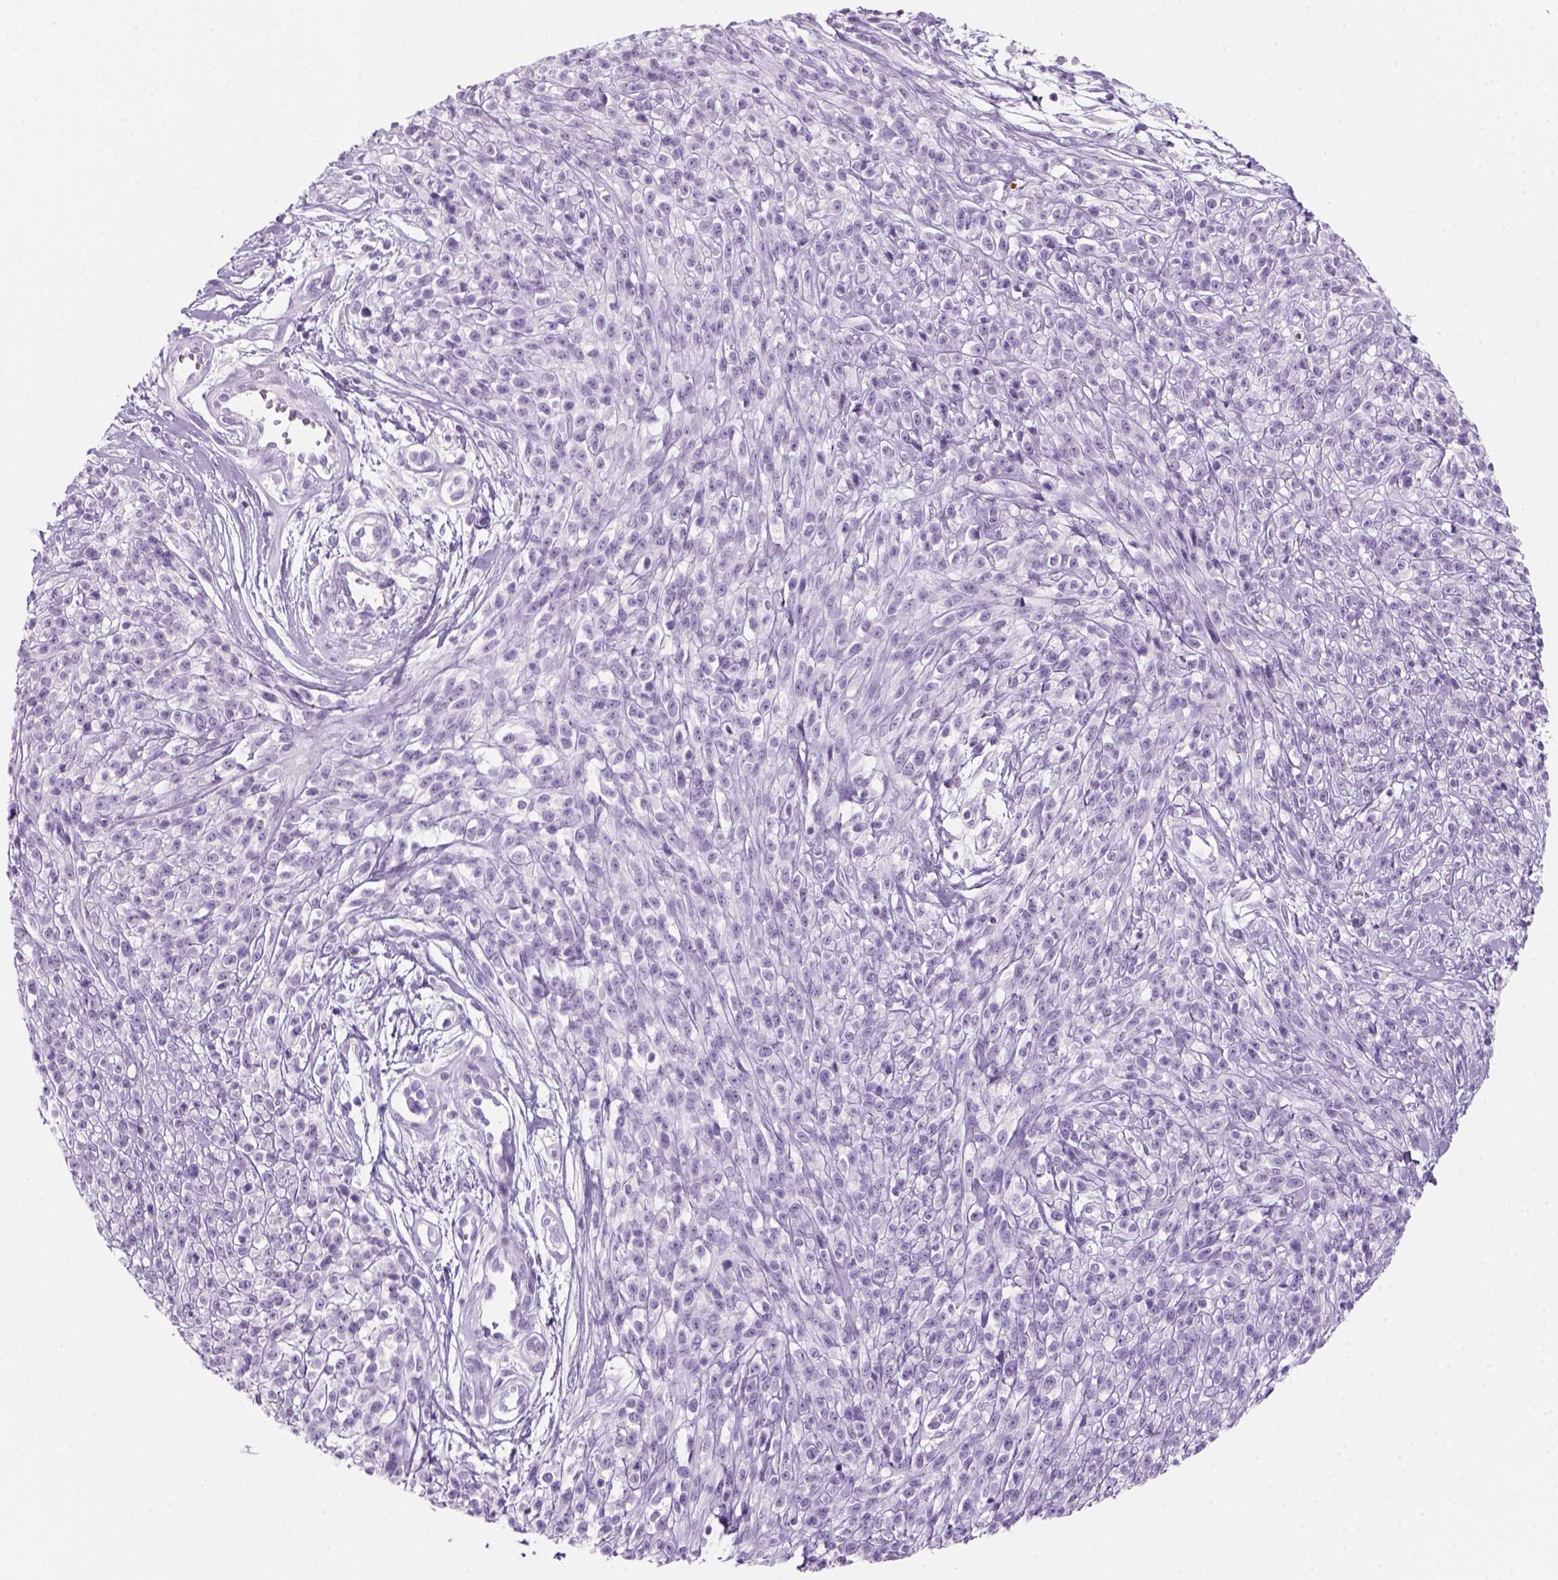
{"staining": {"intensity": "negative", "quantity": "none", "location": "none"}, "tissue": "melanoma", "cell_type": "Tumor cells", "image_type": "cancer", "snomed": [{"axis": "morphology", "description": "Malignant melanoma, NOS"}, {"axis": "topography", "description": "Skin"}, {"axis": "topography", "description": "Skin of trunk"}], "caption": "DAB (3,3'-diaminobenzidine) immunohistochemical staining of human malignant melanoma reveals no significant staining in tumor cells. (DAB immunohistochemistry with hematoxylin counter stain).", "gene": "KRTAP11-1", "patient": {"sex": "male", "age": 74}}